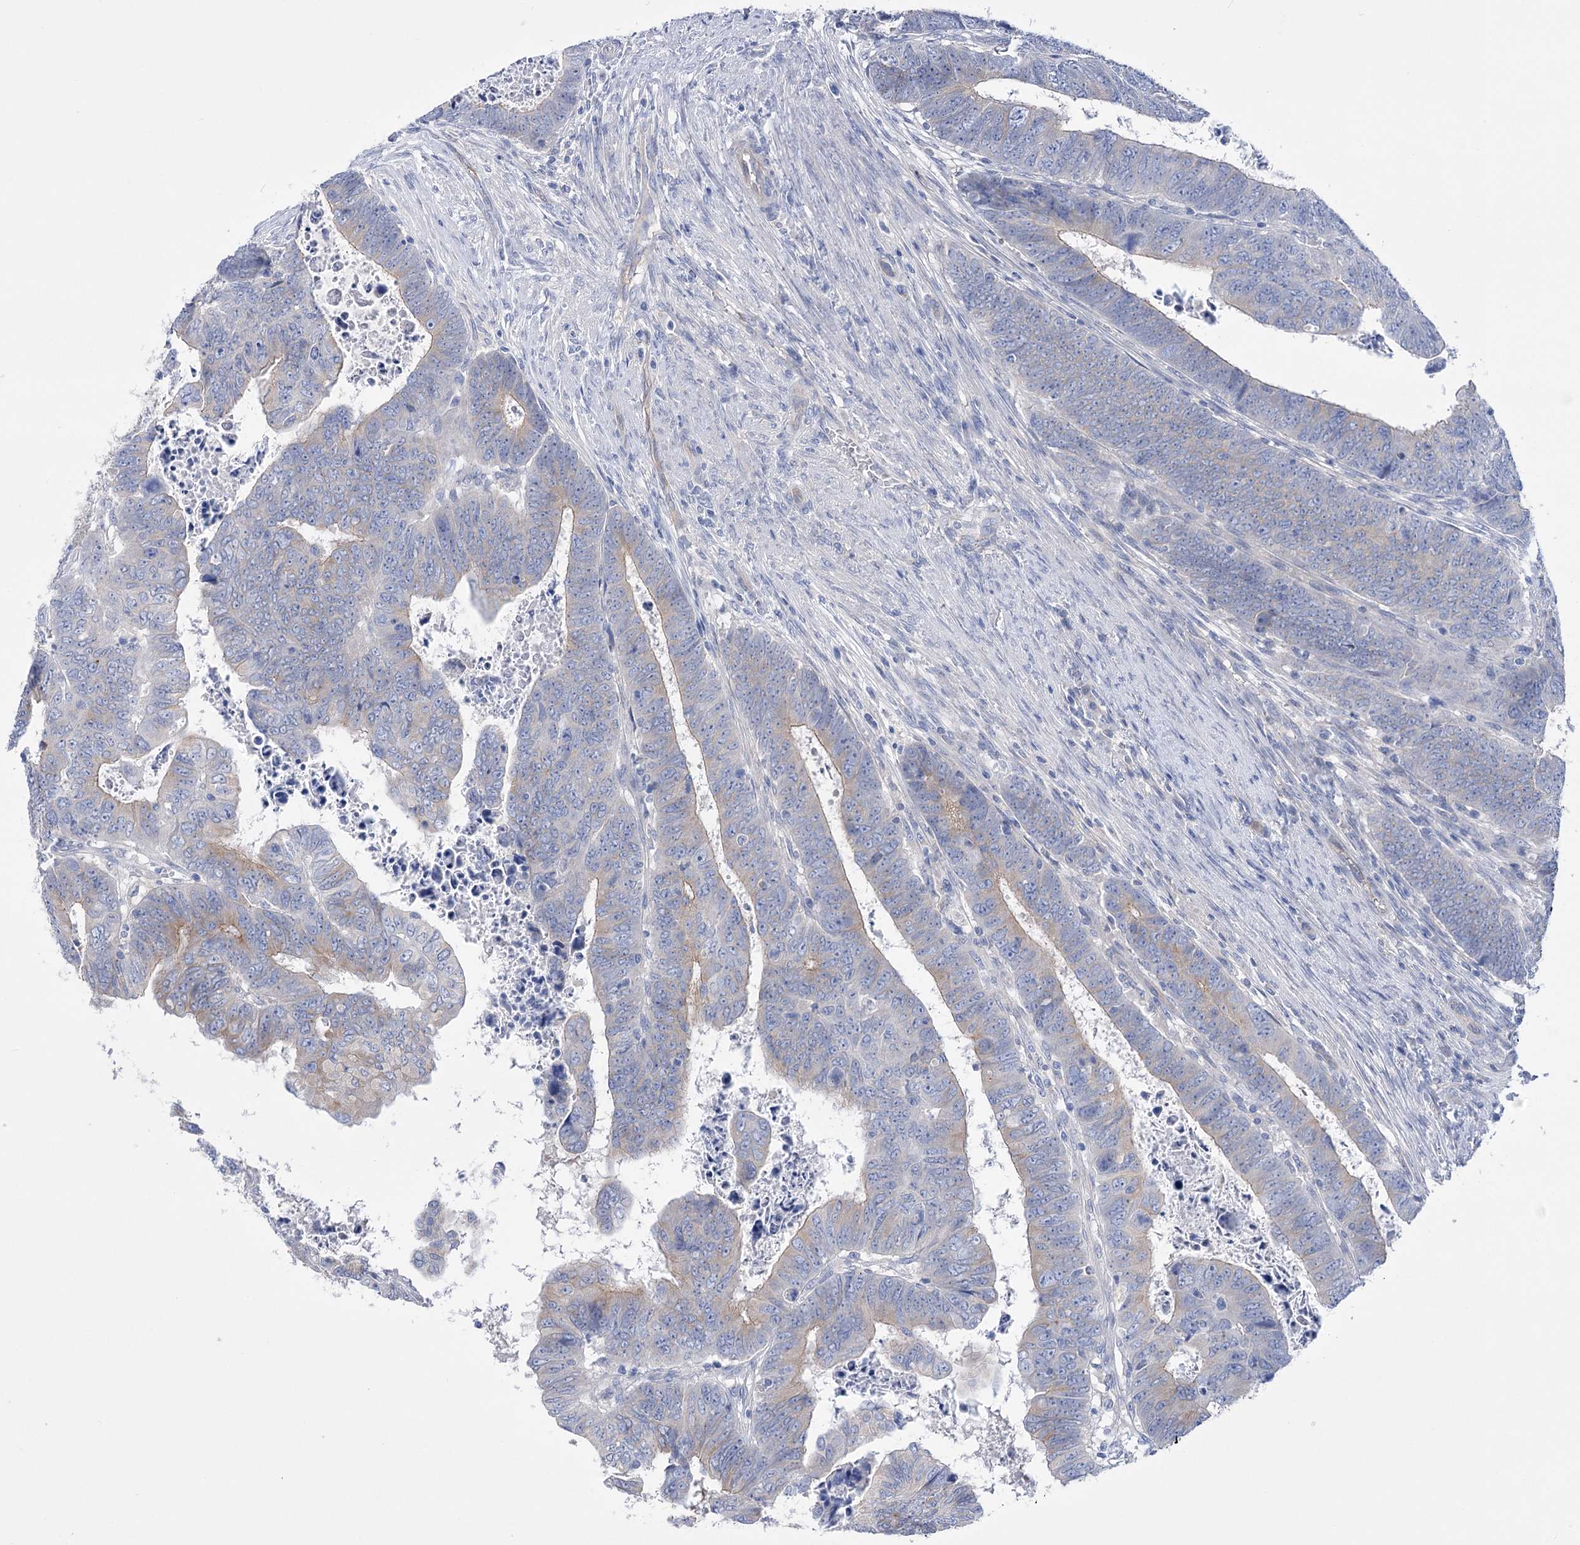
{"staining": {"intensity": "weak", "quantity": "<25%", "location": "cytoplasmic/membranous"}, "tissue": "colorectal cancer", "cell_type": "Tumor cells", "image_type": "cancer", "snomed": [{"axis": "morphology", "description": "Normal tissue, NOS"}, {"axis": "morphology", "description": "Adenocarcinoma, NOS"}, {"axis": "topography", "description": "Rectum"}], "caption": "Immunohistochemistry (IHC) micrograph of neoplastic tissue: colorectal adenocarcinoma stained with DAB (3,3'-diaminobenzidine) displays no significant protein positivity in tumor cells.", "gene": "LRRC34", "patient": {"sex": "female", "age": 65}}